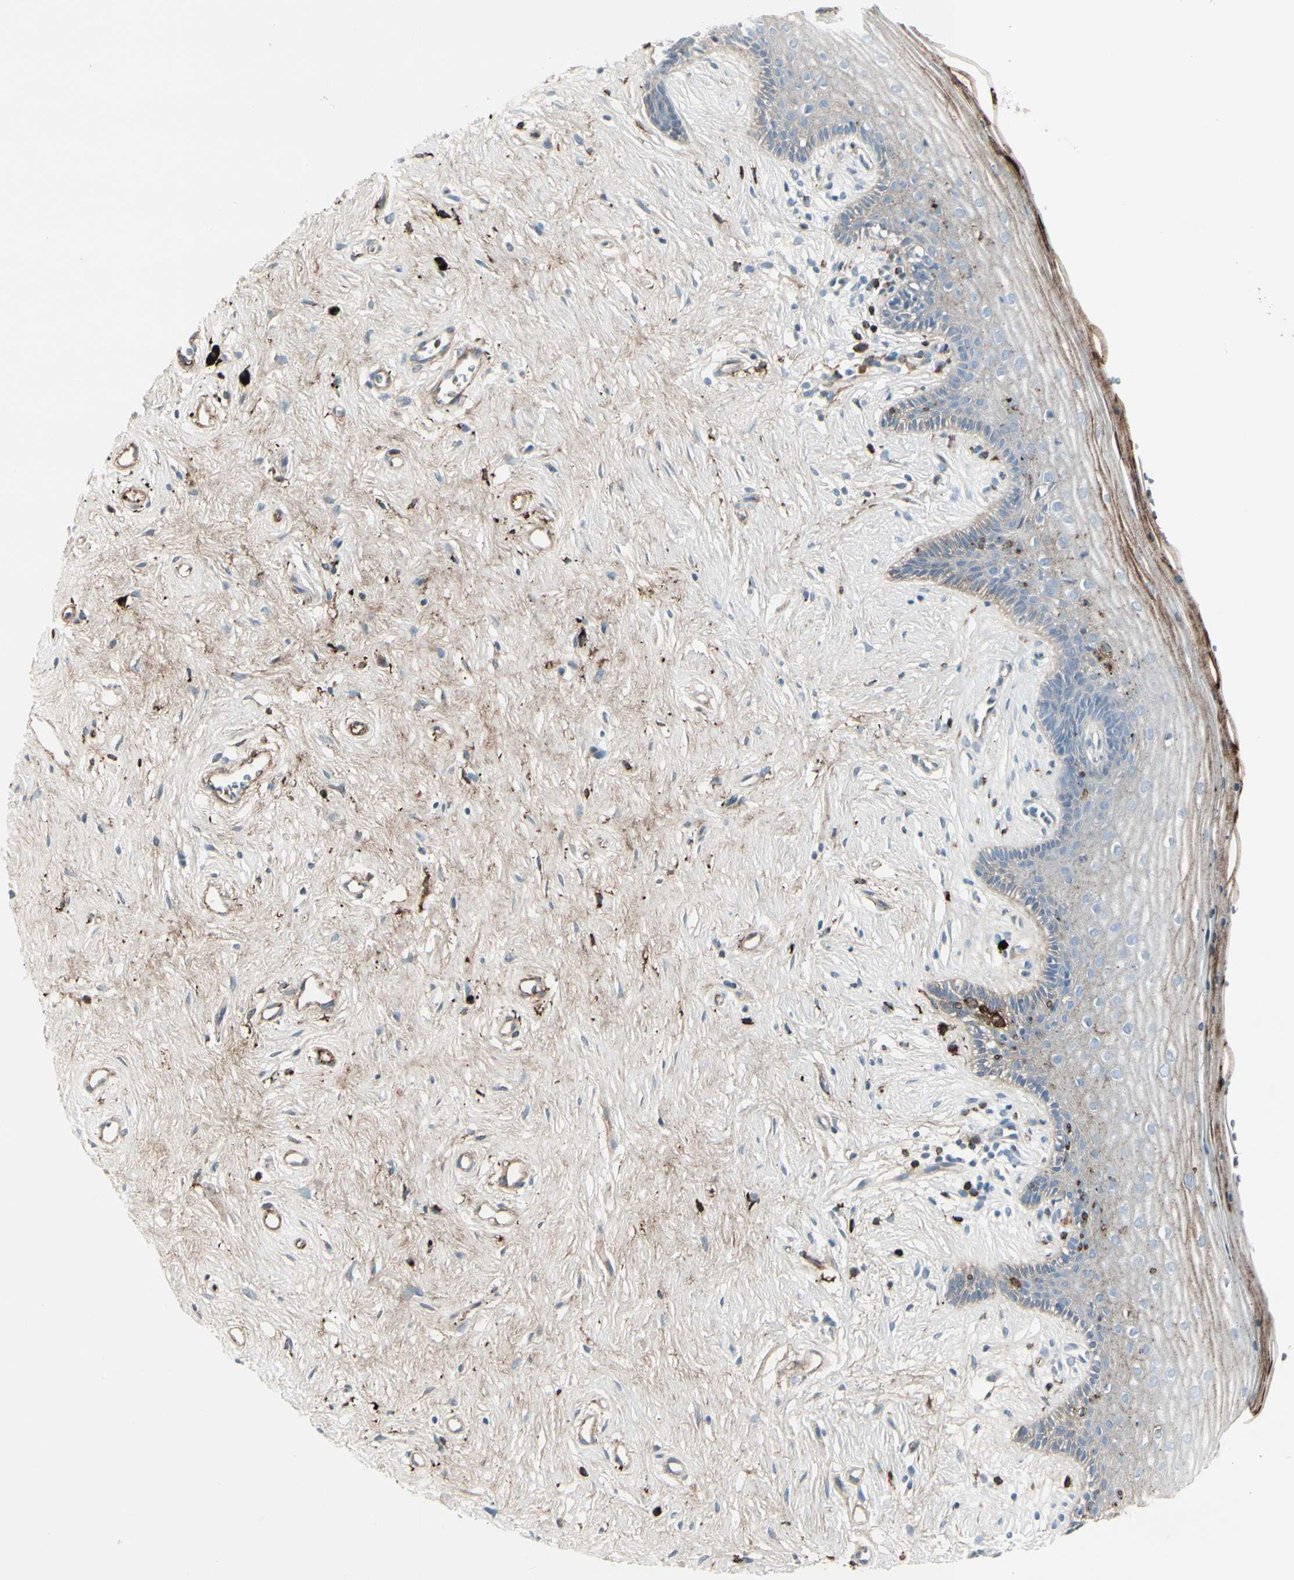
{"staining": {"intensity": "strong", "quantity": "<25%", "location": "cytoplasmic/membranous"}, "tissue": "vagina", "cell_type": "Squamous epithelial cells", "image_type": "normal", "snomed": [{"axis": "morphology", "description": "Normal tissue, NOS"}, {"axis": "topography", "description": "Vagina"}], "caption": "Protein expression analysis of benign human vagina reveals strong cytoplasmic/membranous positivity in approximately <25% of squamous epithelial cells. (DAB IHC with brightfield microscopy, high magnification).", "gene": "IGHG1", "patient": {"sex": "female", "age": 44}}